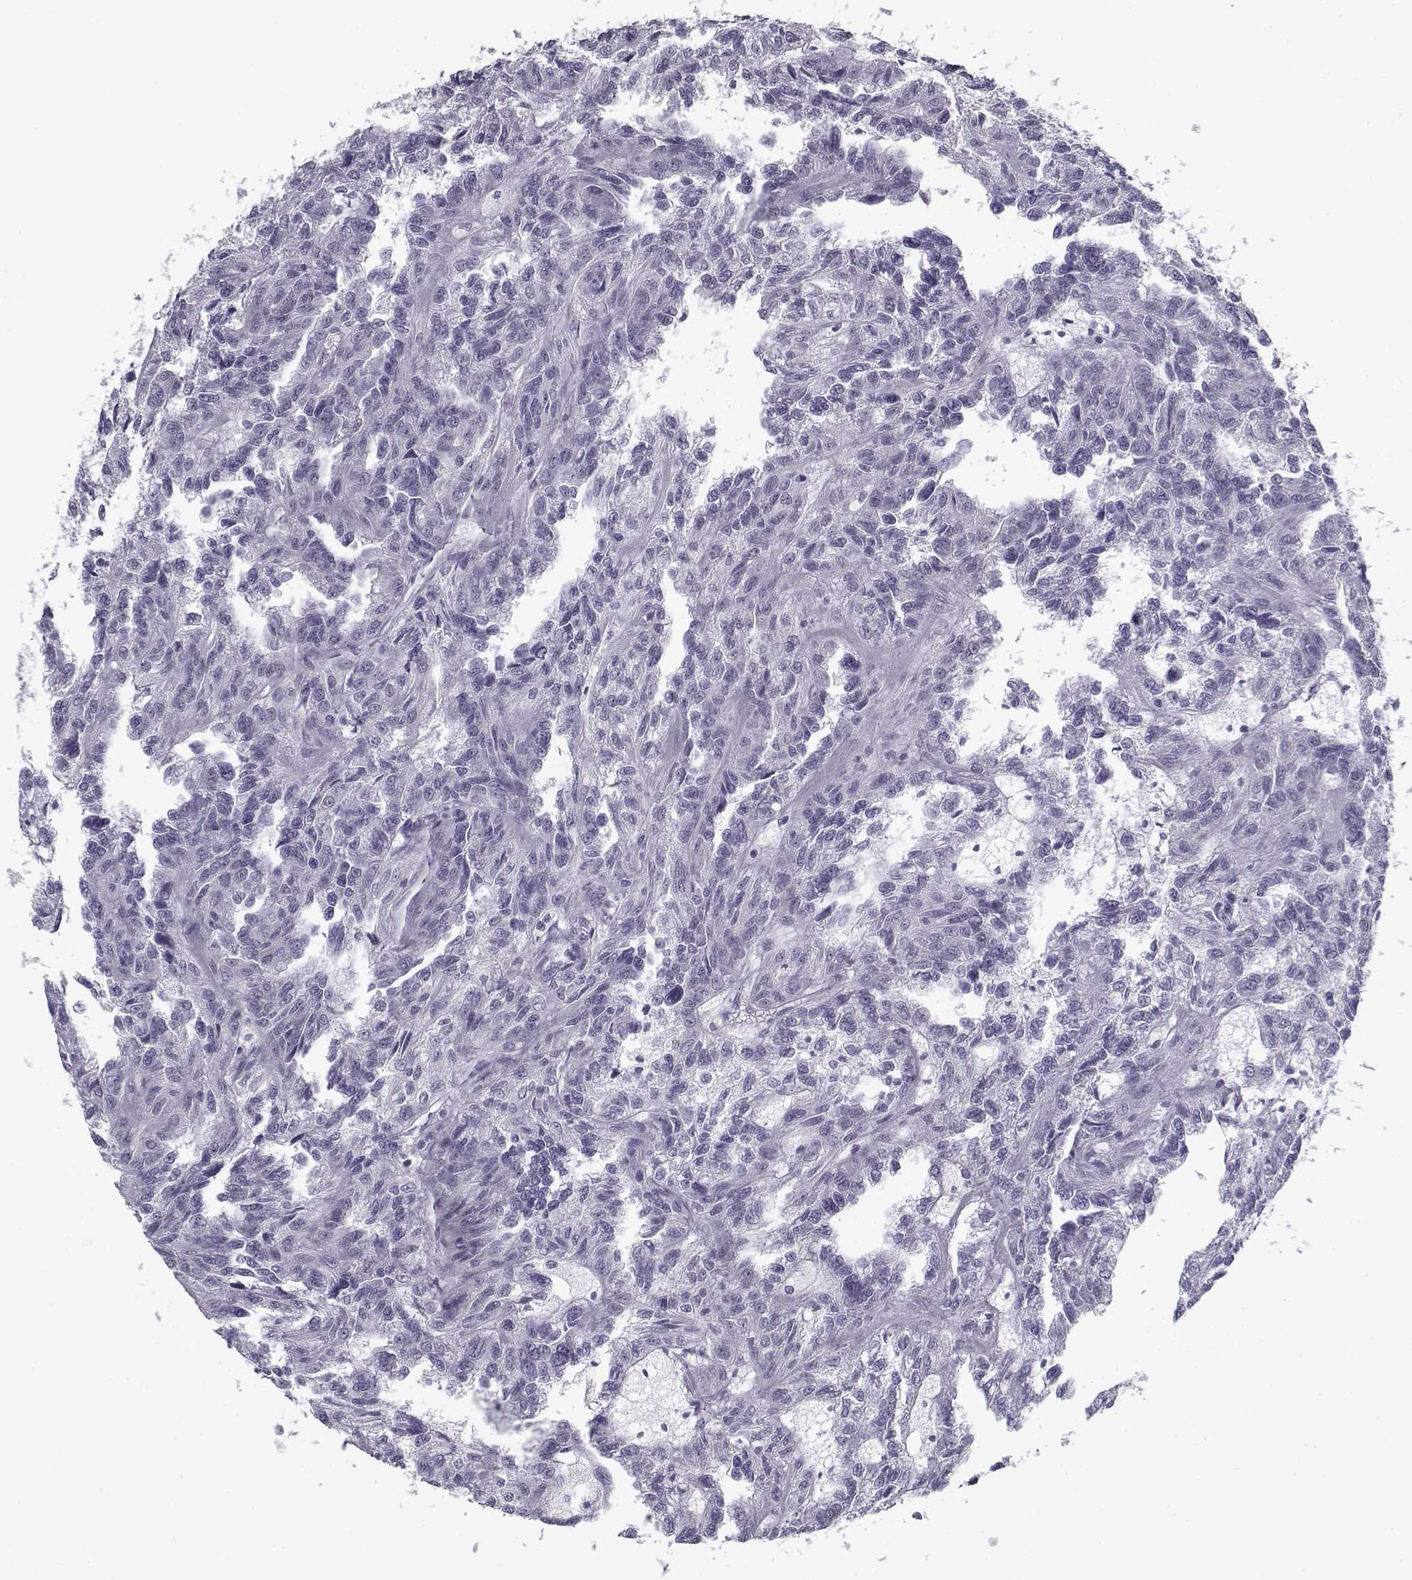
{"staining": {"intensity": "negative", "quantity": "none", "location": "none"}, "tissue": "renal cancer", "cell_type": "Tumor cells", "image_type": "cancer", "snomed": [{"axis": "morphology", "description": "Adenocarcinoma, NOS"}, {"axis": "topography", "description": "Kidney"}], "caption": "Immunohistochemistry histopathology image of neoplastic tissue: human adenocarcinoma (renal) stained with DAB displays no significant protein expression in tumor cells.", "gene": "RNF32", "patient": {"sex": "male", "age": 79}}